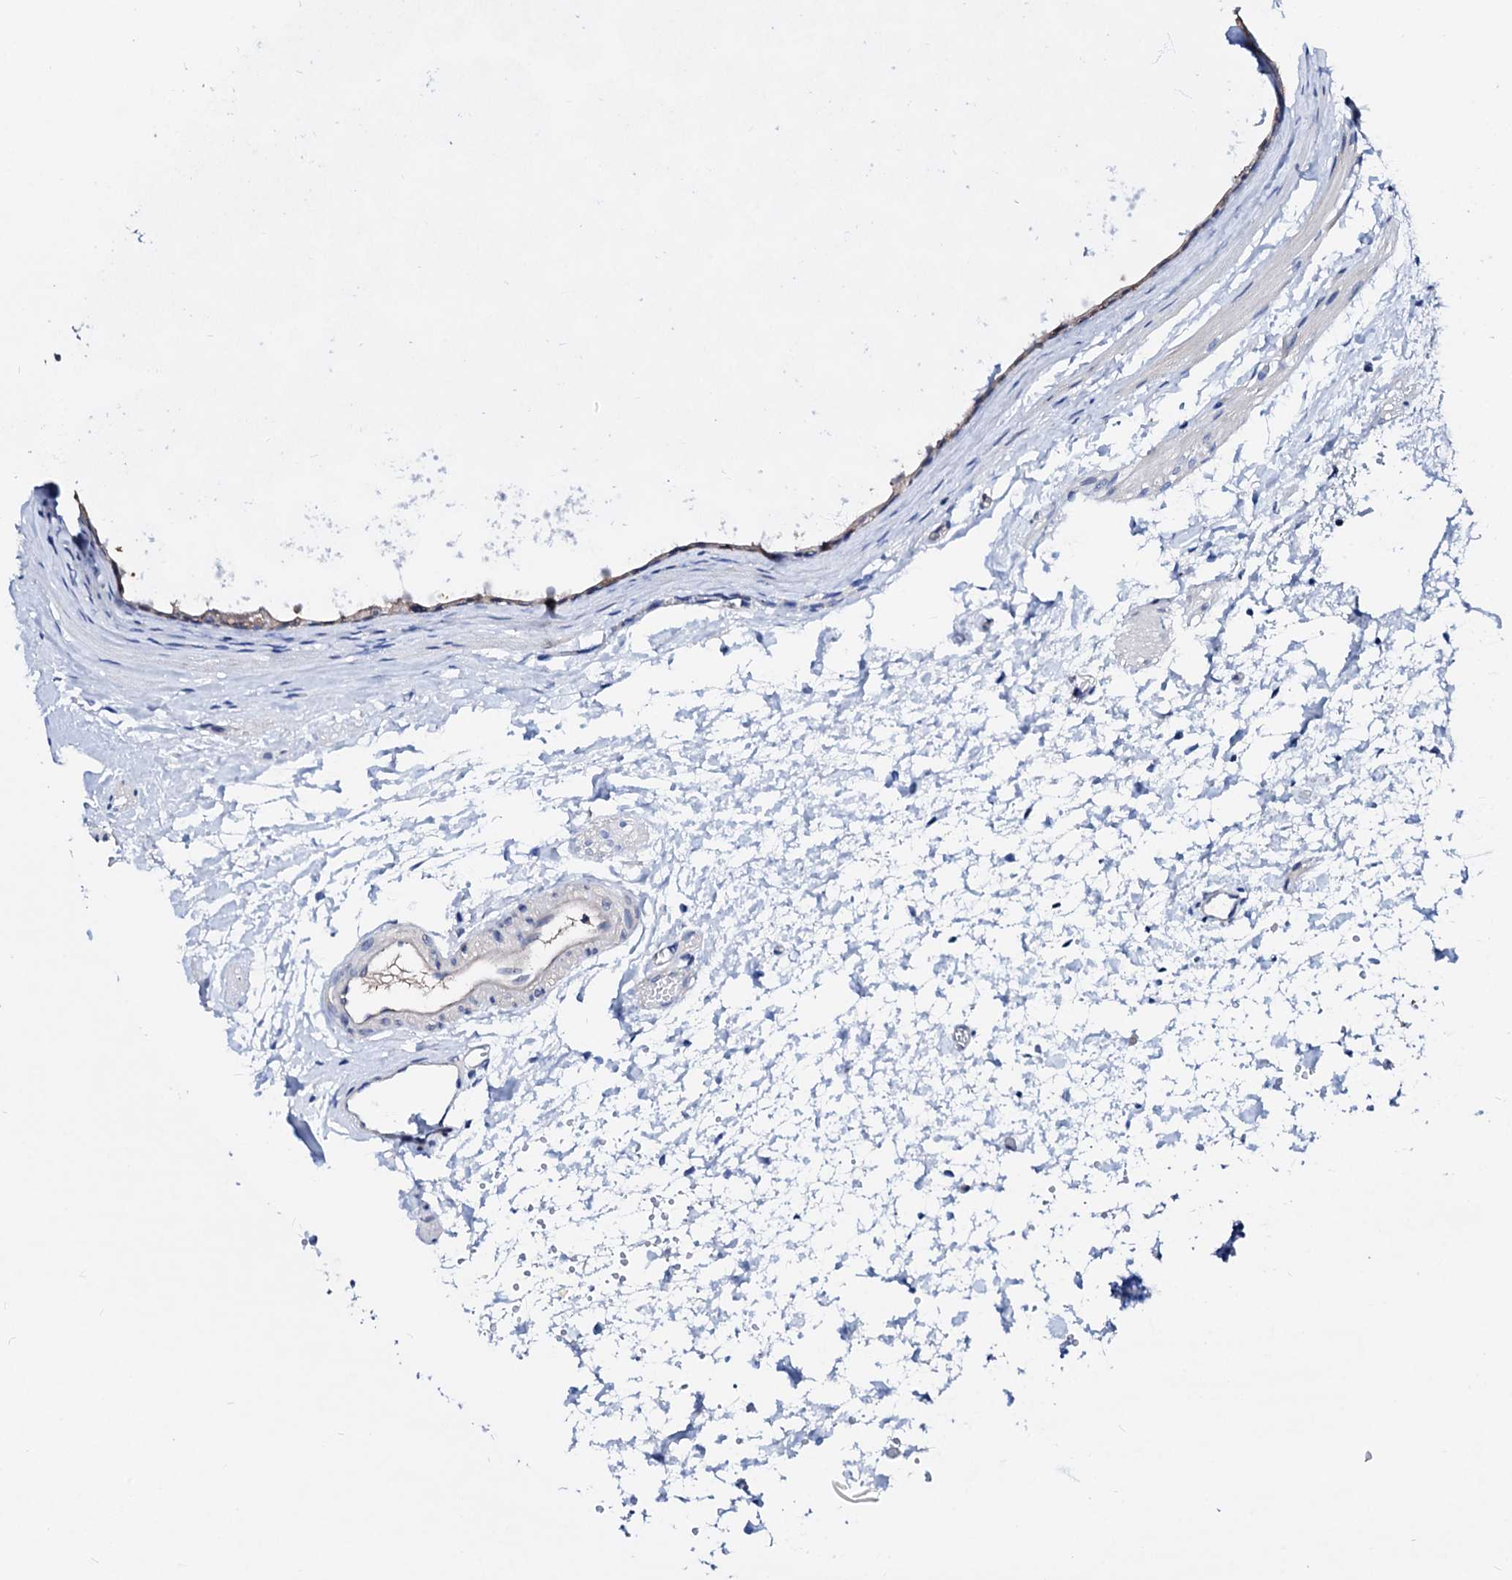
{"staining": {"intensity": "negative", "quantity": "none", "location": "none"}, "tissue": "ovary", "cell_type": "Follicle cells", "image_type": "normal", "snomed": [{"axis": "morphology", "description": "Normal tissue, NOS"}, {"axis": "topography", "description": "Ovary"}], "caption": "Immunohistochemistry of unremarkable ovary exhibits no positivity in follicle cells.", "gene": "CSN2", "patient": {"sex": "female", "age": 41}}